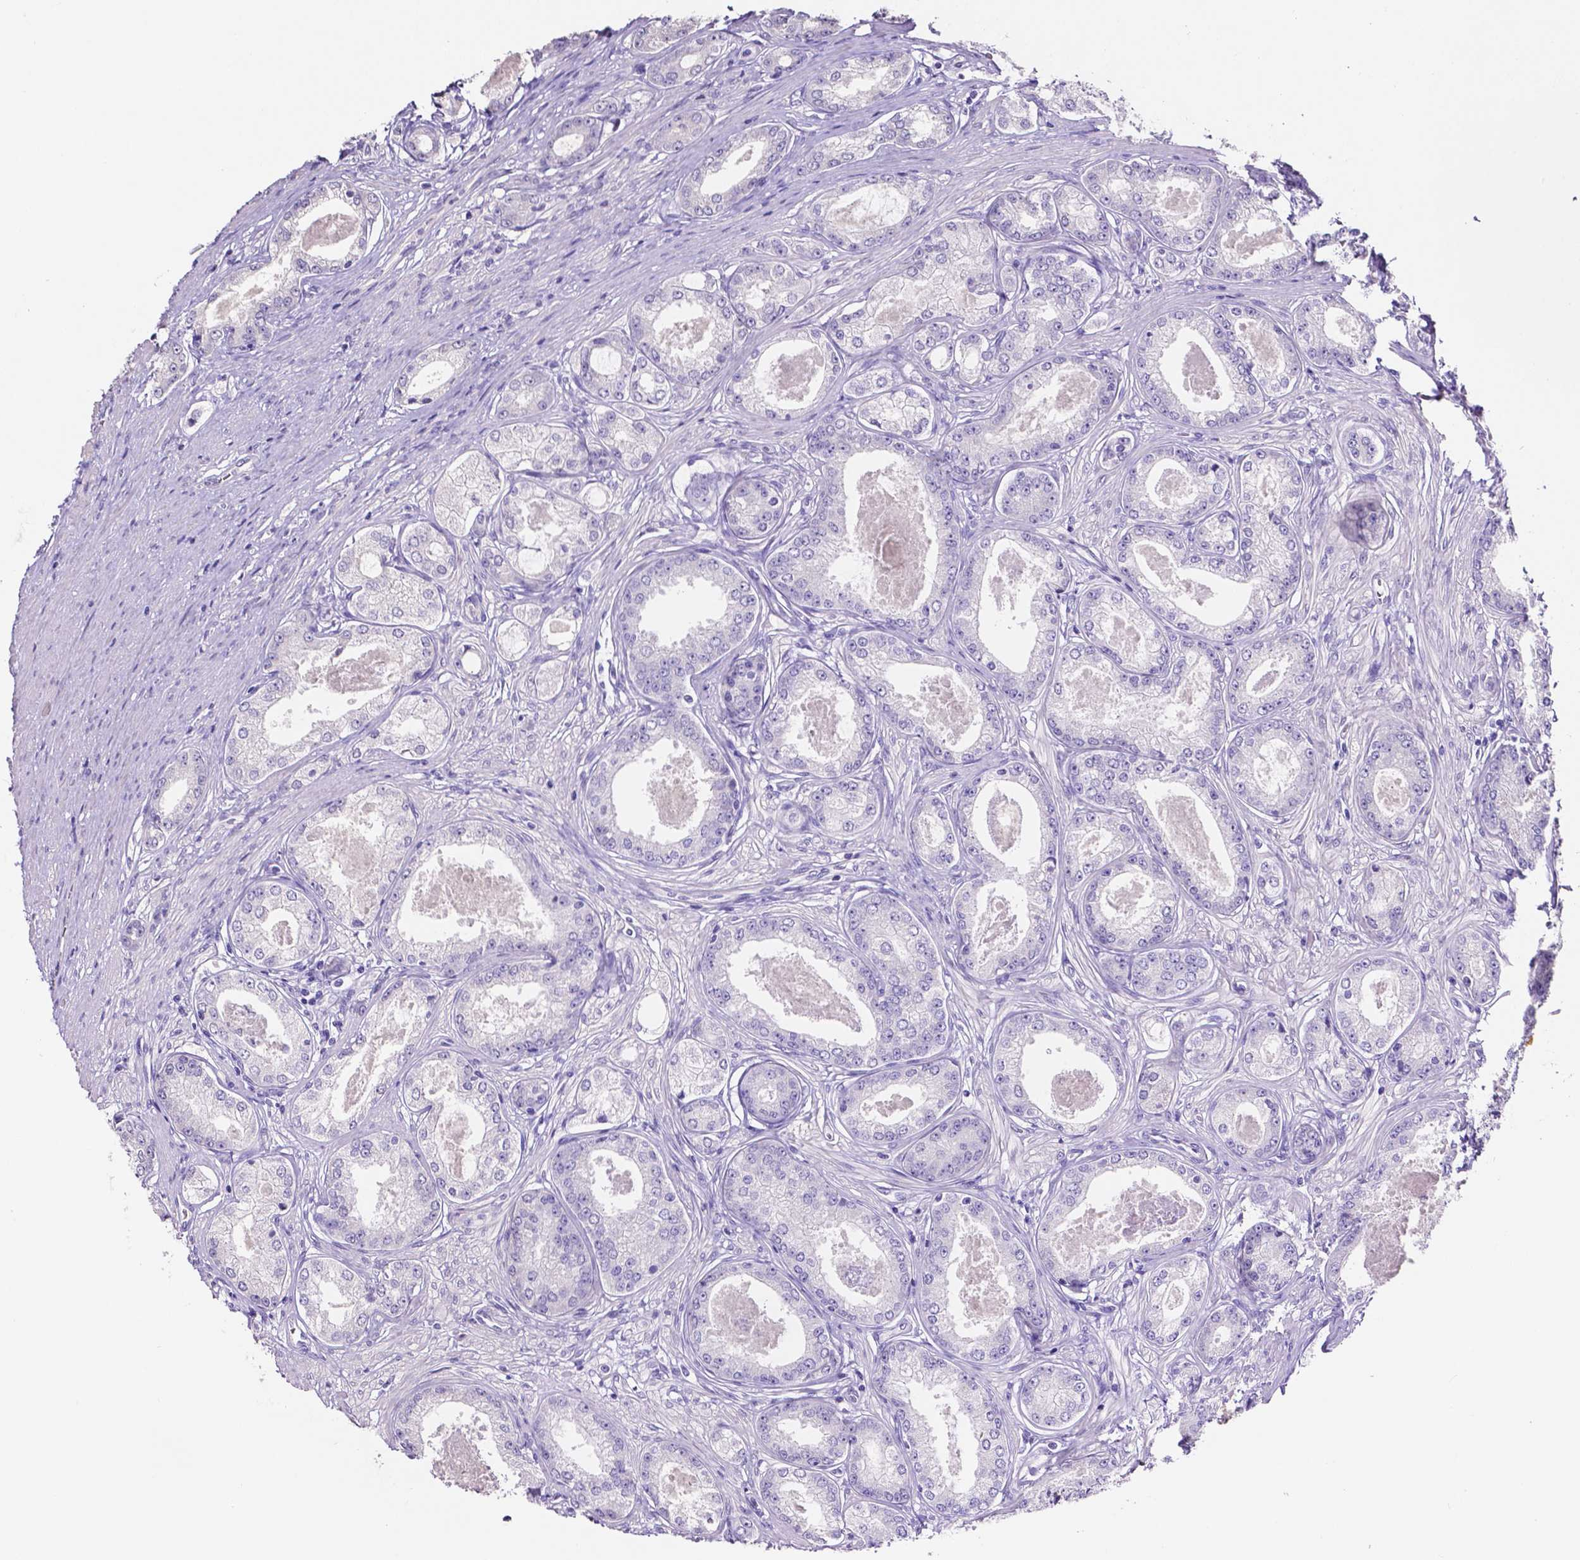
{"staining": {"intensity": "negative", "quantity": "none", "location": "none"}, "tissue": "prostate cancer", "cell_type": "Tumor cells", "image_type": "cancer", "snomed": [{"axis": "morphology", "description": "Adenocarcinoma, Low grade"}, {"axis": "topography", "description": "Prostate"}], "caption": "Immunohistochemistry photomicrograph of prostate cancer stained for a protein (brown), which demonstrates no staining in tumor cells.", "gene": "SLC22A2", "patient": {"sex": "male", "age": 68}}